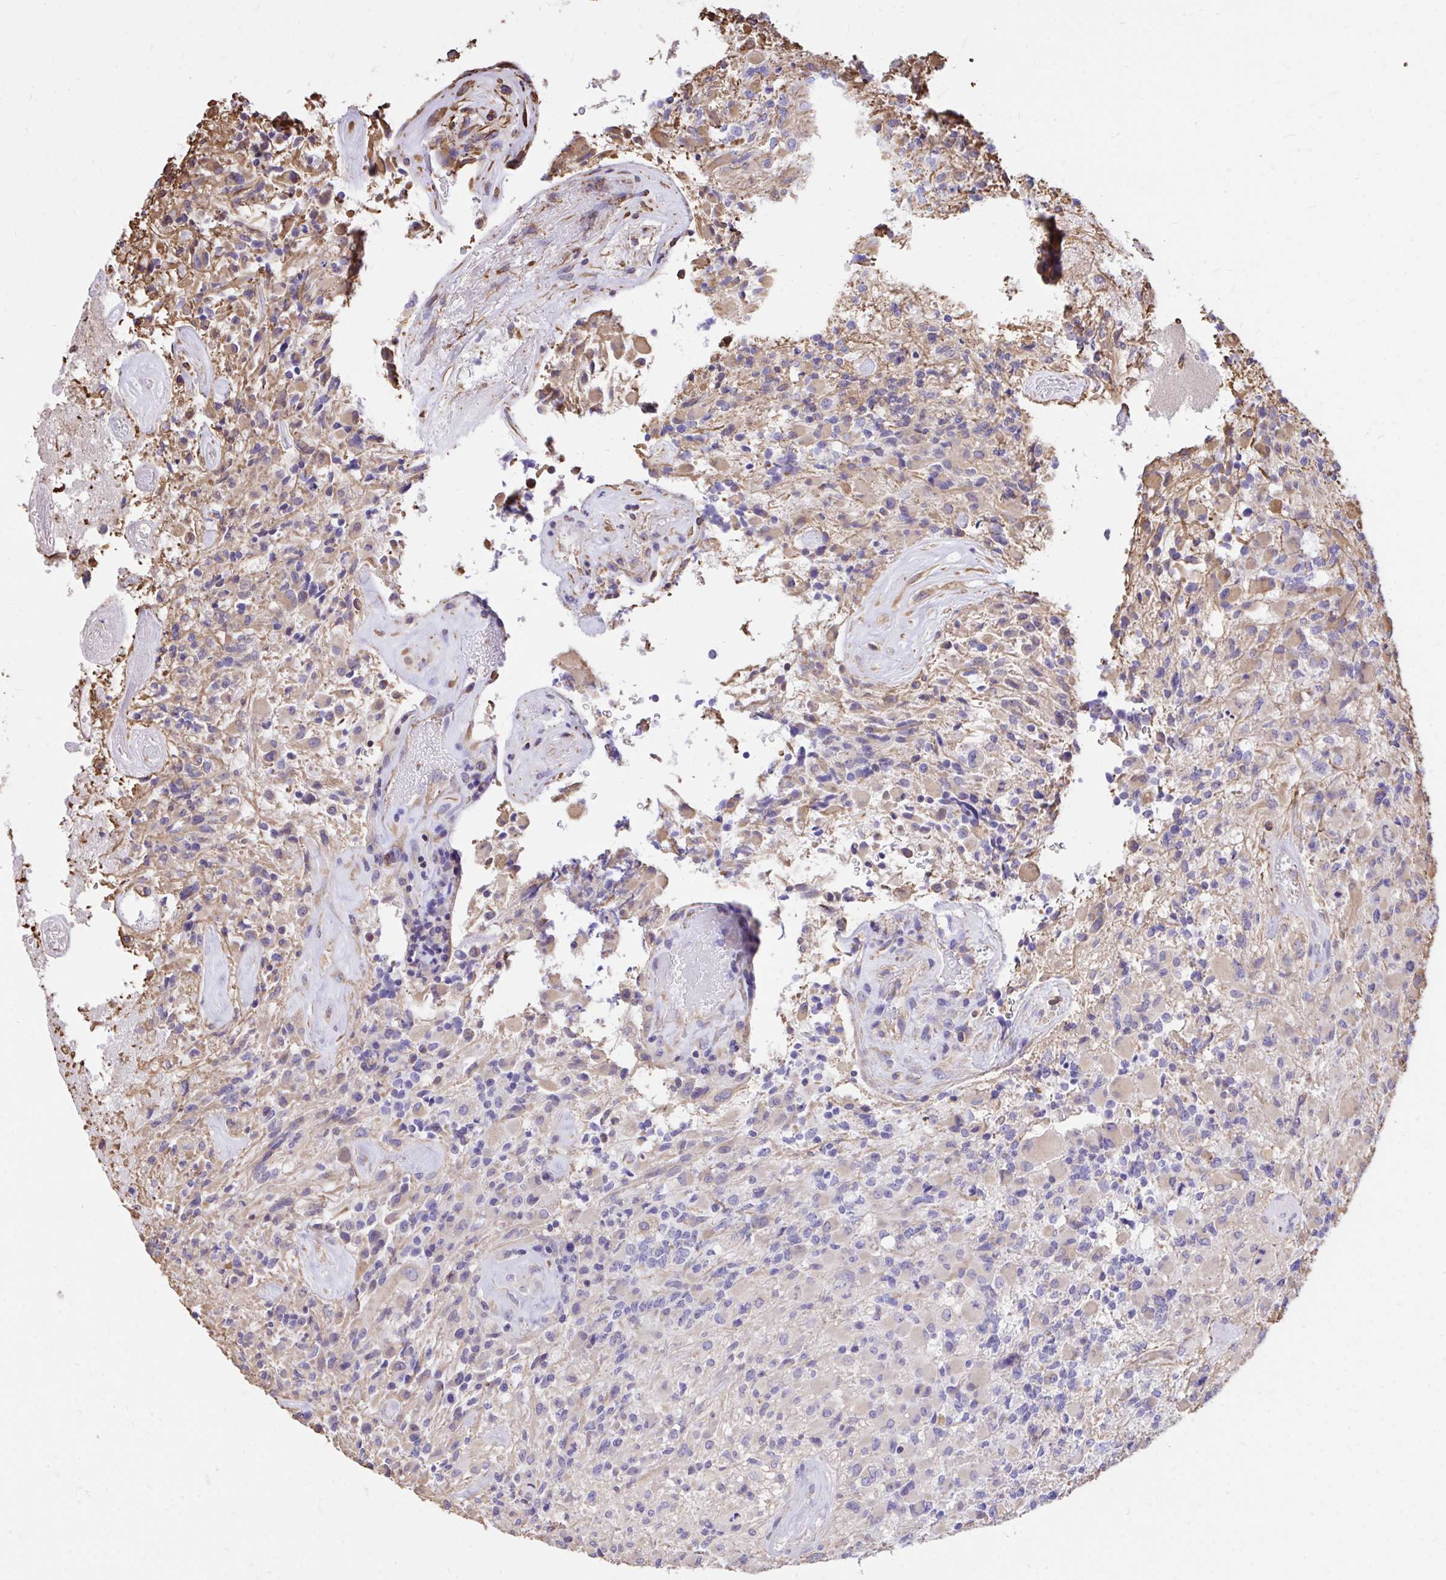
{"staining": {"intensity": "negative", "quantity": "none", "location": "none"}, "tissue": "glioma", "cell_type": "Tumor cells", "image_type": "cancer", "snomed": [{"axis": "morphology", "description": "Glioma, malignant, High grade"}, {"axis": "topography", "description": "Brain"}], "caption": "This is an immunohistochemistry (IHC) photomicrograph of human malignant high-grade glioma. There is no expression in tumor cells.", "gene": "RNF103", "patient": {"sex": "female", "age": 65}}